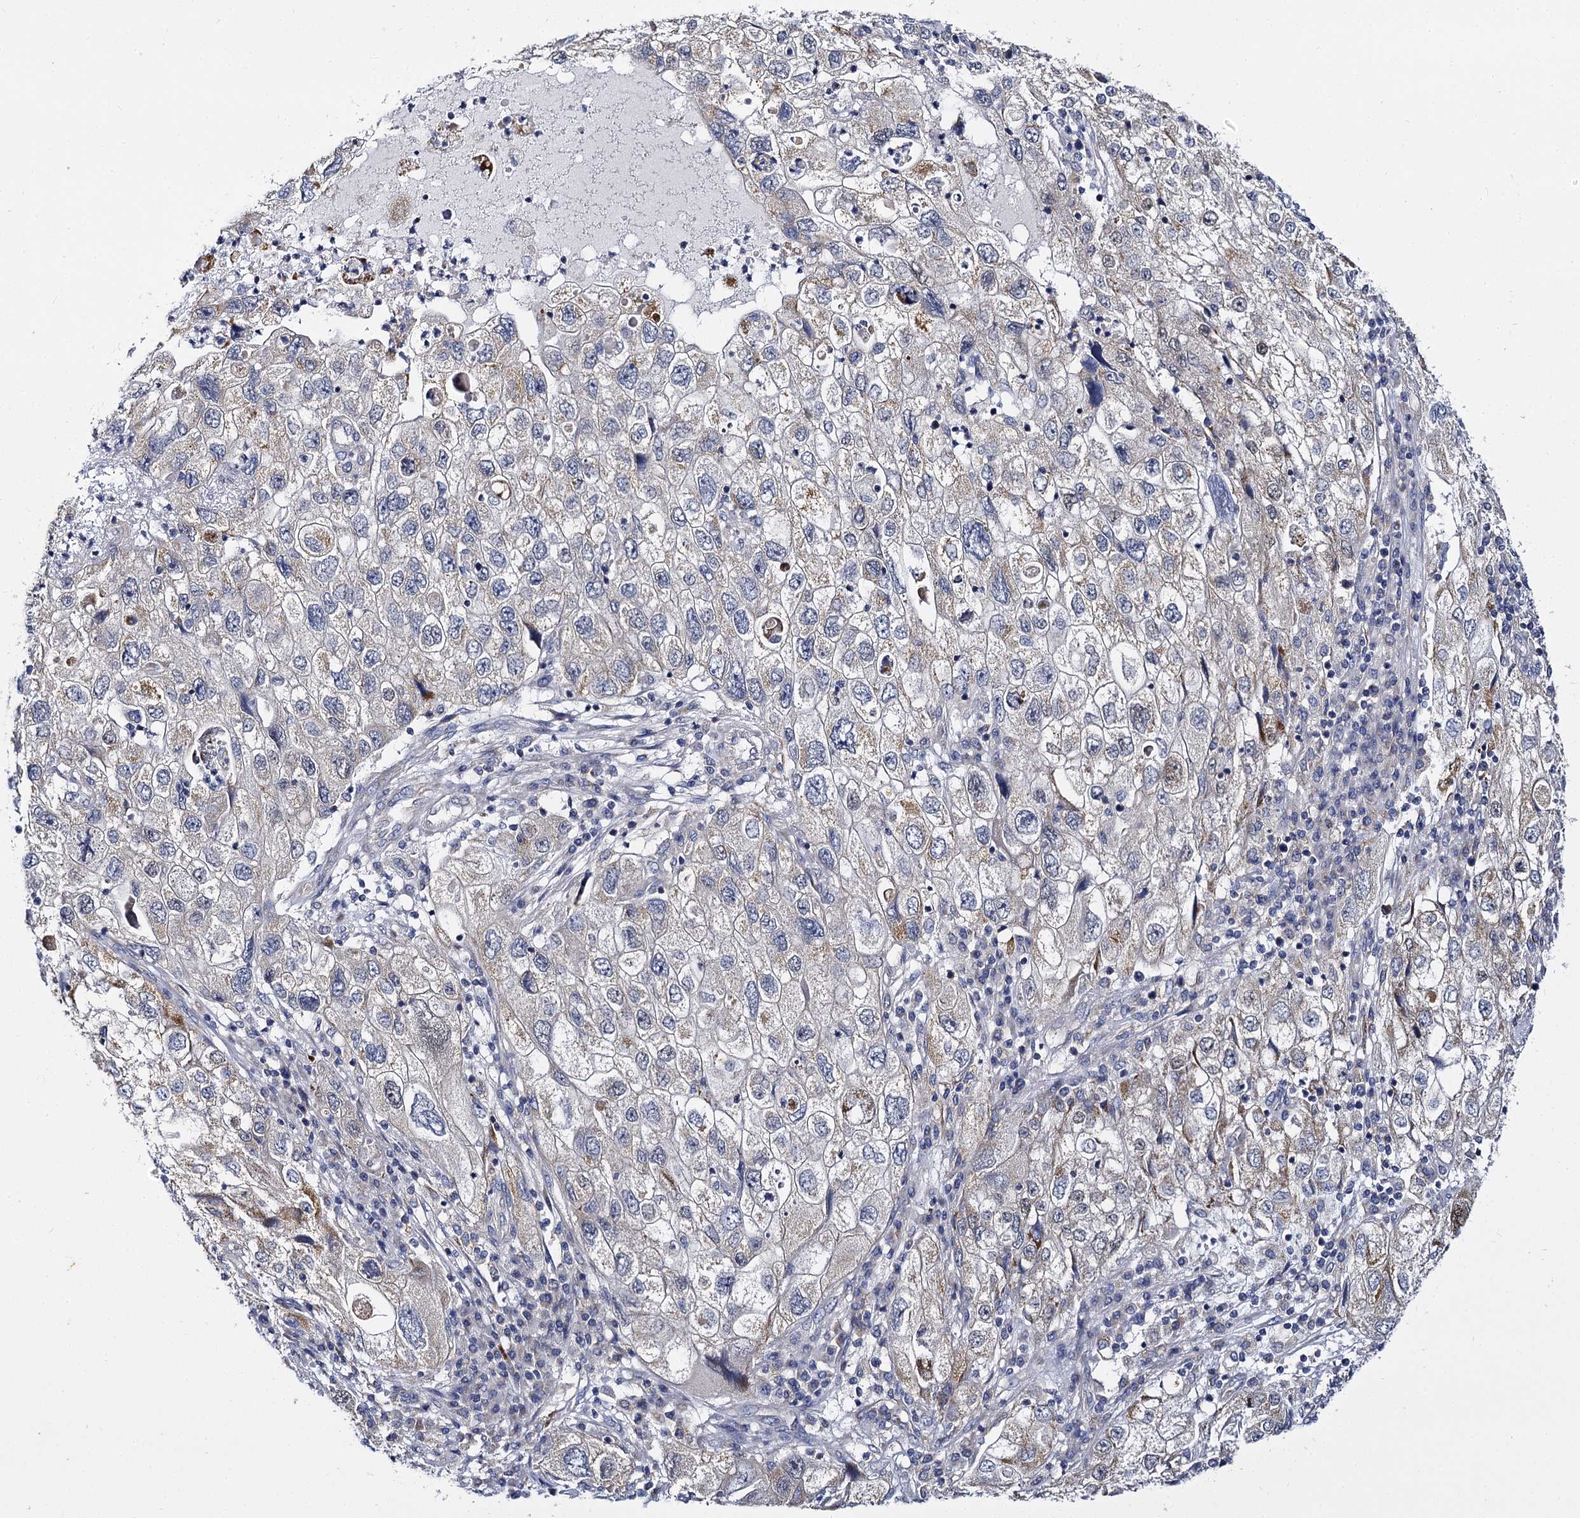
{"staining": {"intensity": "moderate", "quantity": "<25%", "location": "cytoplasmic/membranous"}, "tissue": "endometrial cancer", "cell_type": "Tumor cells", "image_type": "cancer", "snomed": [{"axis": "morphology", "description": "Adenocarcinoma, NOS"}, {"axis": "topography", "description": "Endometrium"}], "caption": "Adenocarcinoma (endometrial) was stained to show a protein in brown. There is low levels of moderate cytoplasmic/membranous positivity in about <25% of tumor cells.", "gene": "PANX2", "patient": {"sex": "female", "age": 49}}